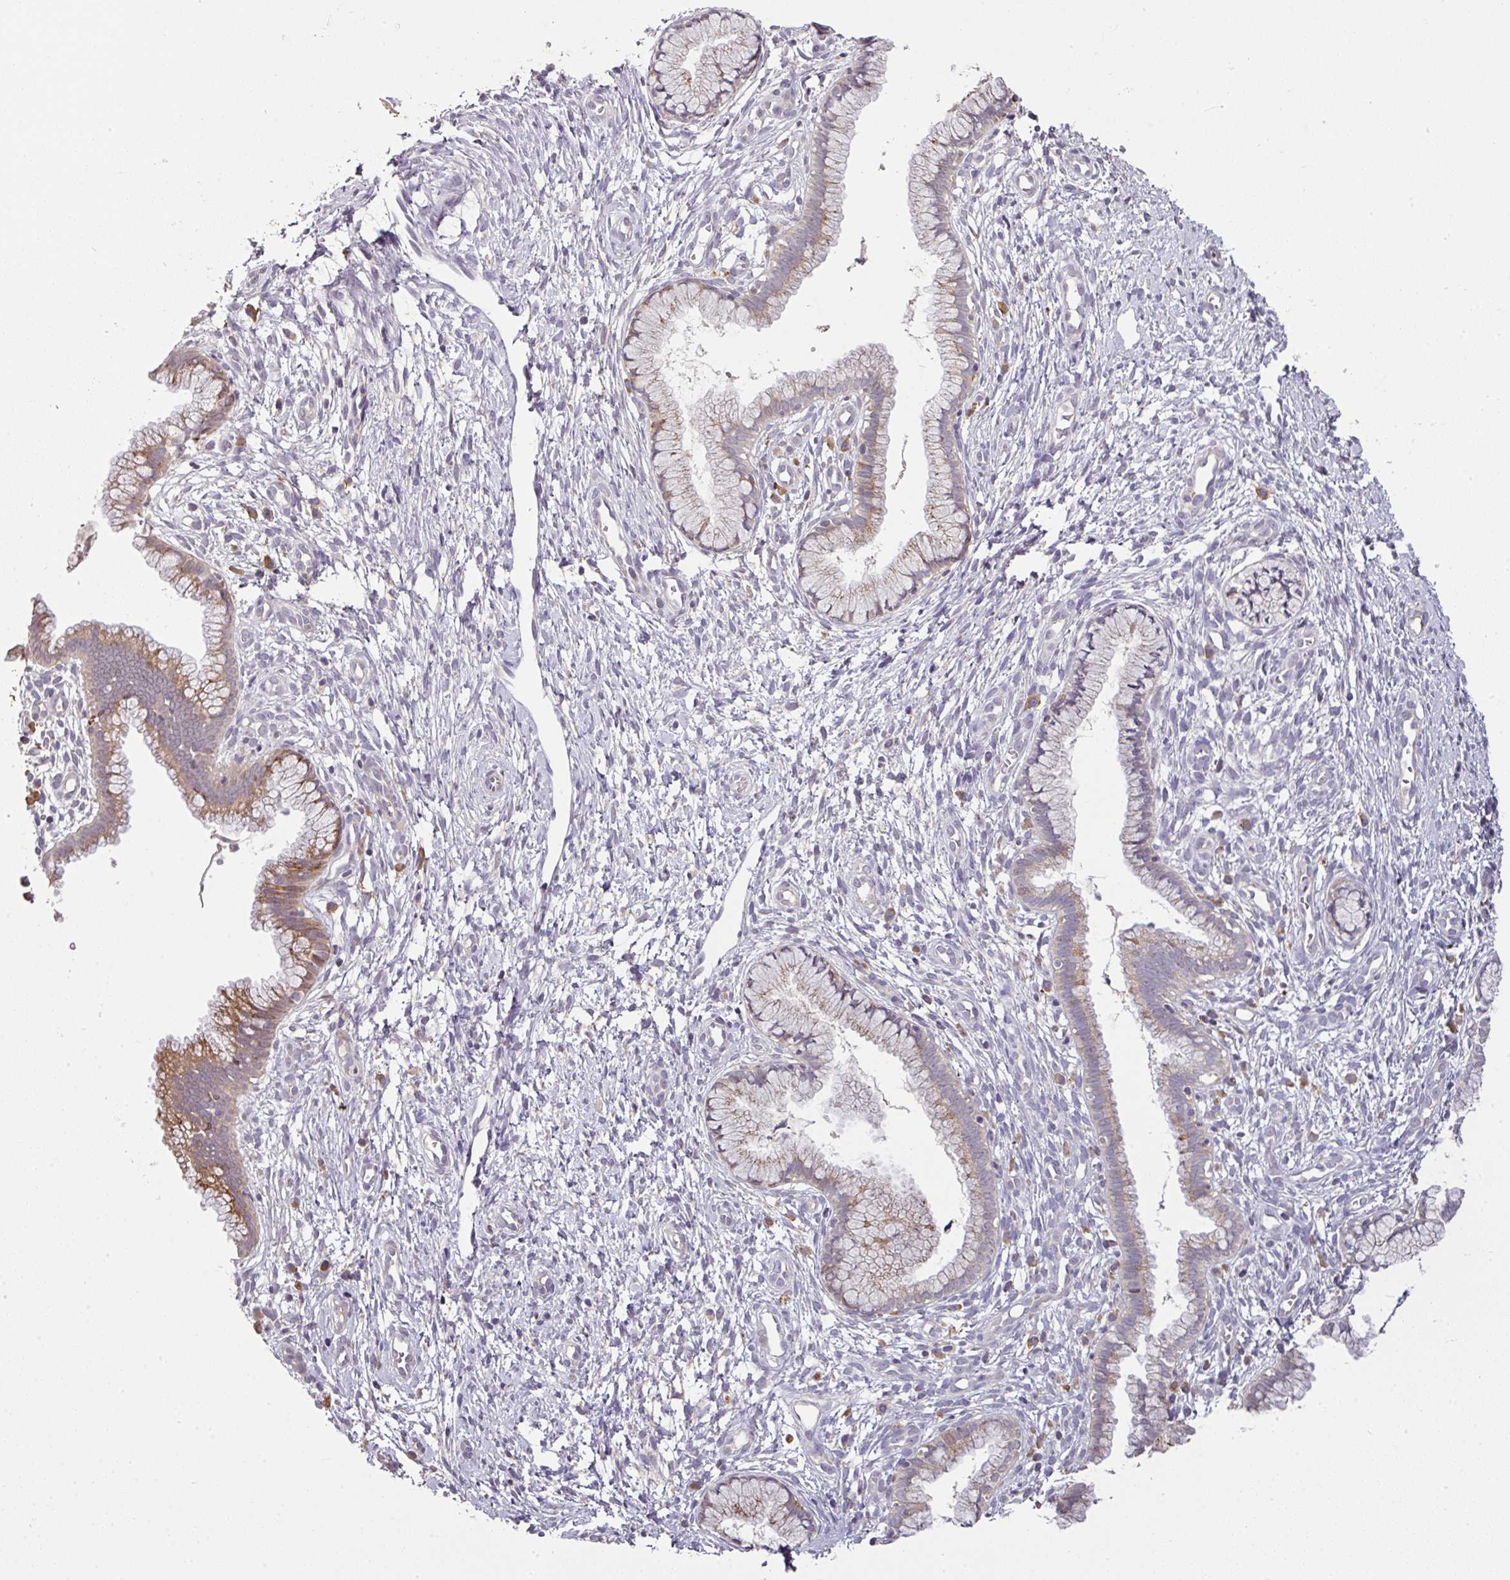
{"staining": {"intensity": "moderate", "quantity": ">75%", "location": "cytoplasmic/membranous"}, "tissue": "cervix", "cell_type": "Glandular cells", "image_type": "normal", "snomed": [{"axis": "morphology", "description": "Normal tissue, NOS"}, {"axis": "topography", "description": "Cervix"}], "caption": "The micrograph exhibits staining of normal cervix, revealing moderate cytoplasmic/membranous protein staining (brown color) within glandular cells.", "gene": "SPCS3", "patient": {"sex": "female", "age": 36}}